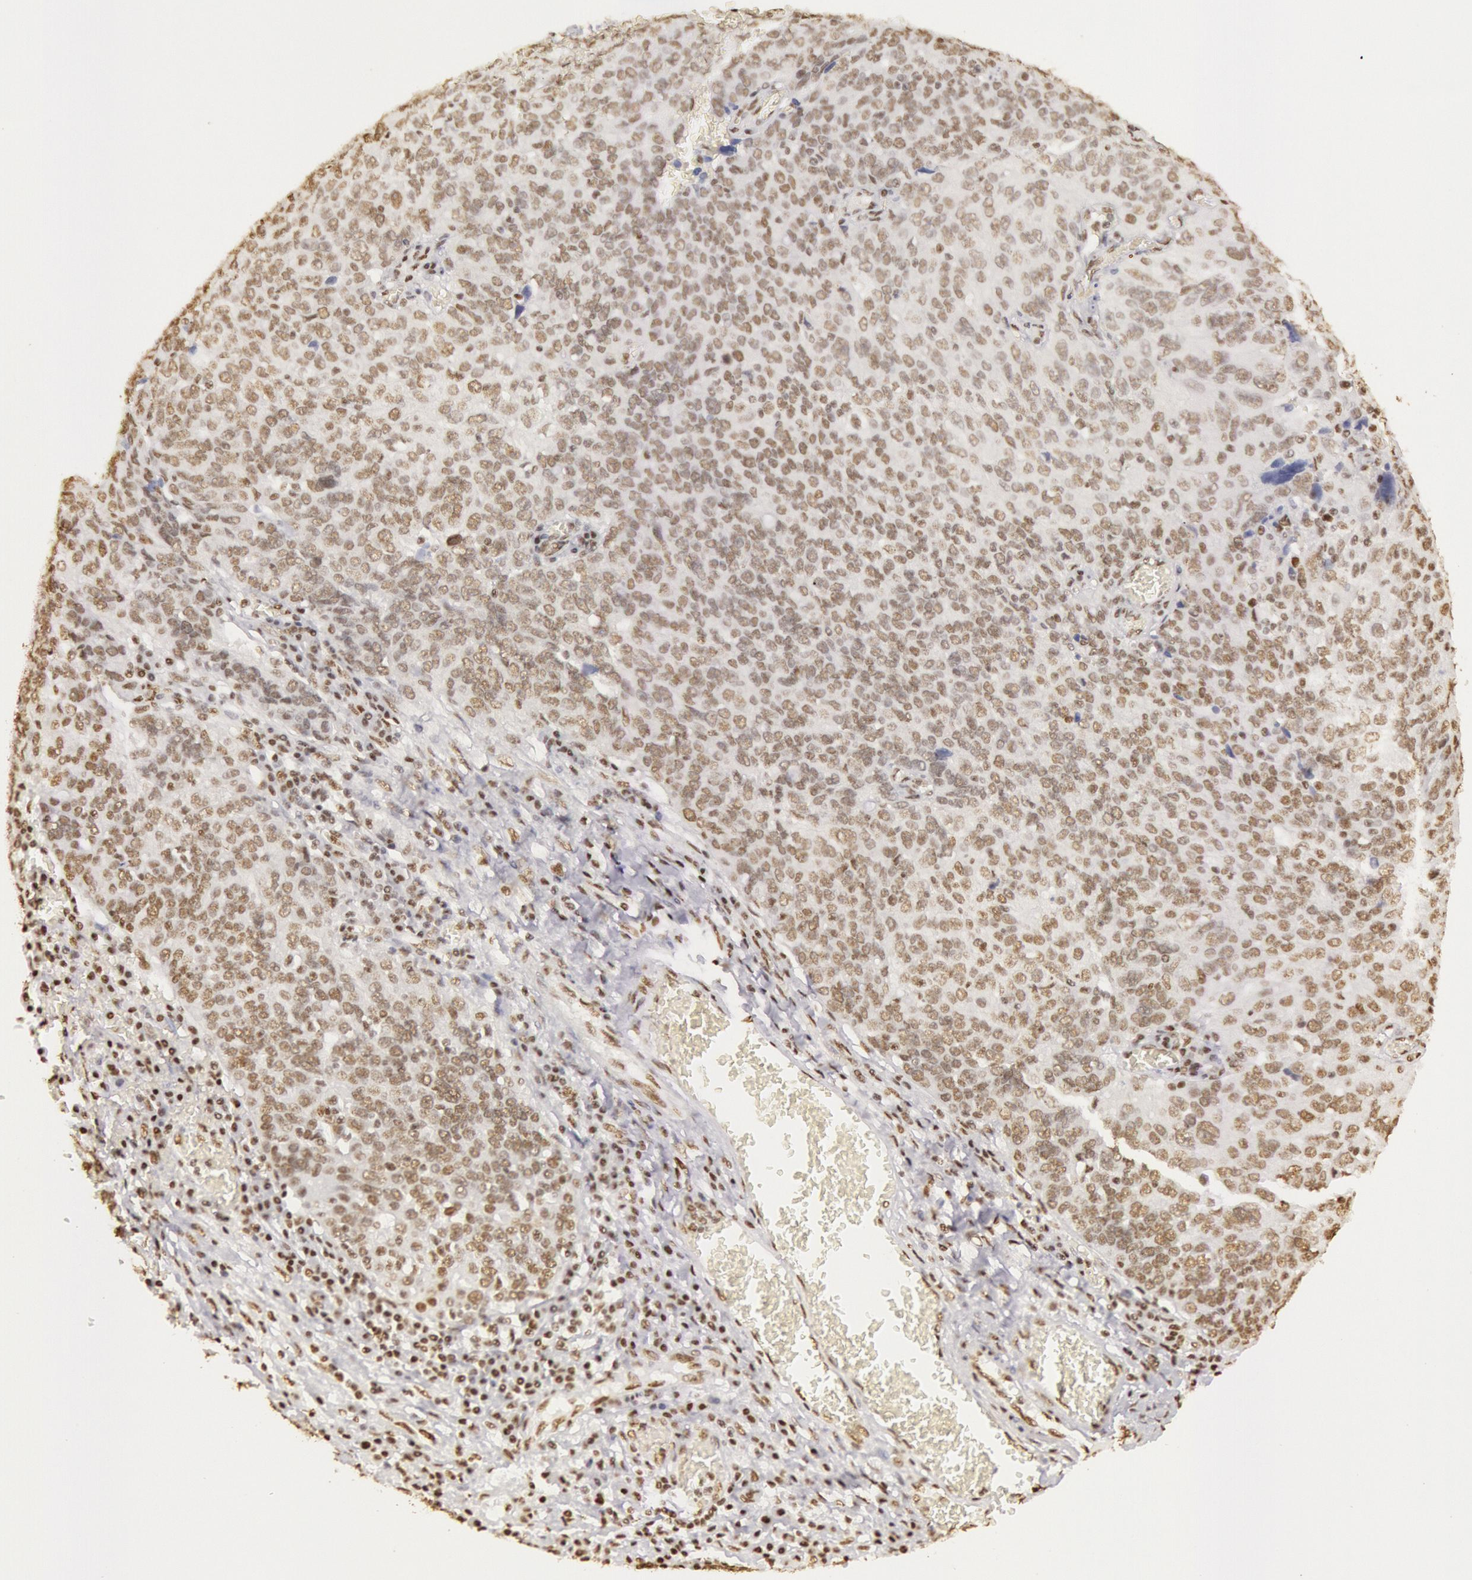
{"staining": {"intensity": "weak", "quantity": ">75%", "location": "nuclear"}, "tissue": "ovarian cancer", "cell_type": "Tumor cells", "image_type": "cancer", "snomed": [{"axis": "morphology", "description": "Carcinoma, endometroid"}, {"axis": "topography", "description": "Ovary"}], "caption": "An immunohistochemistry (IHC) histopathology image of tumor tissue is shown. Protein staining in brown highlights weak nuclear positivity in ovarian cancer (endometroid carcinoma) within tumor cells.", "gene": "HNRNPH2", "patient": {"sex": "female", "age": 75}}